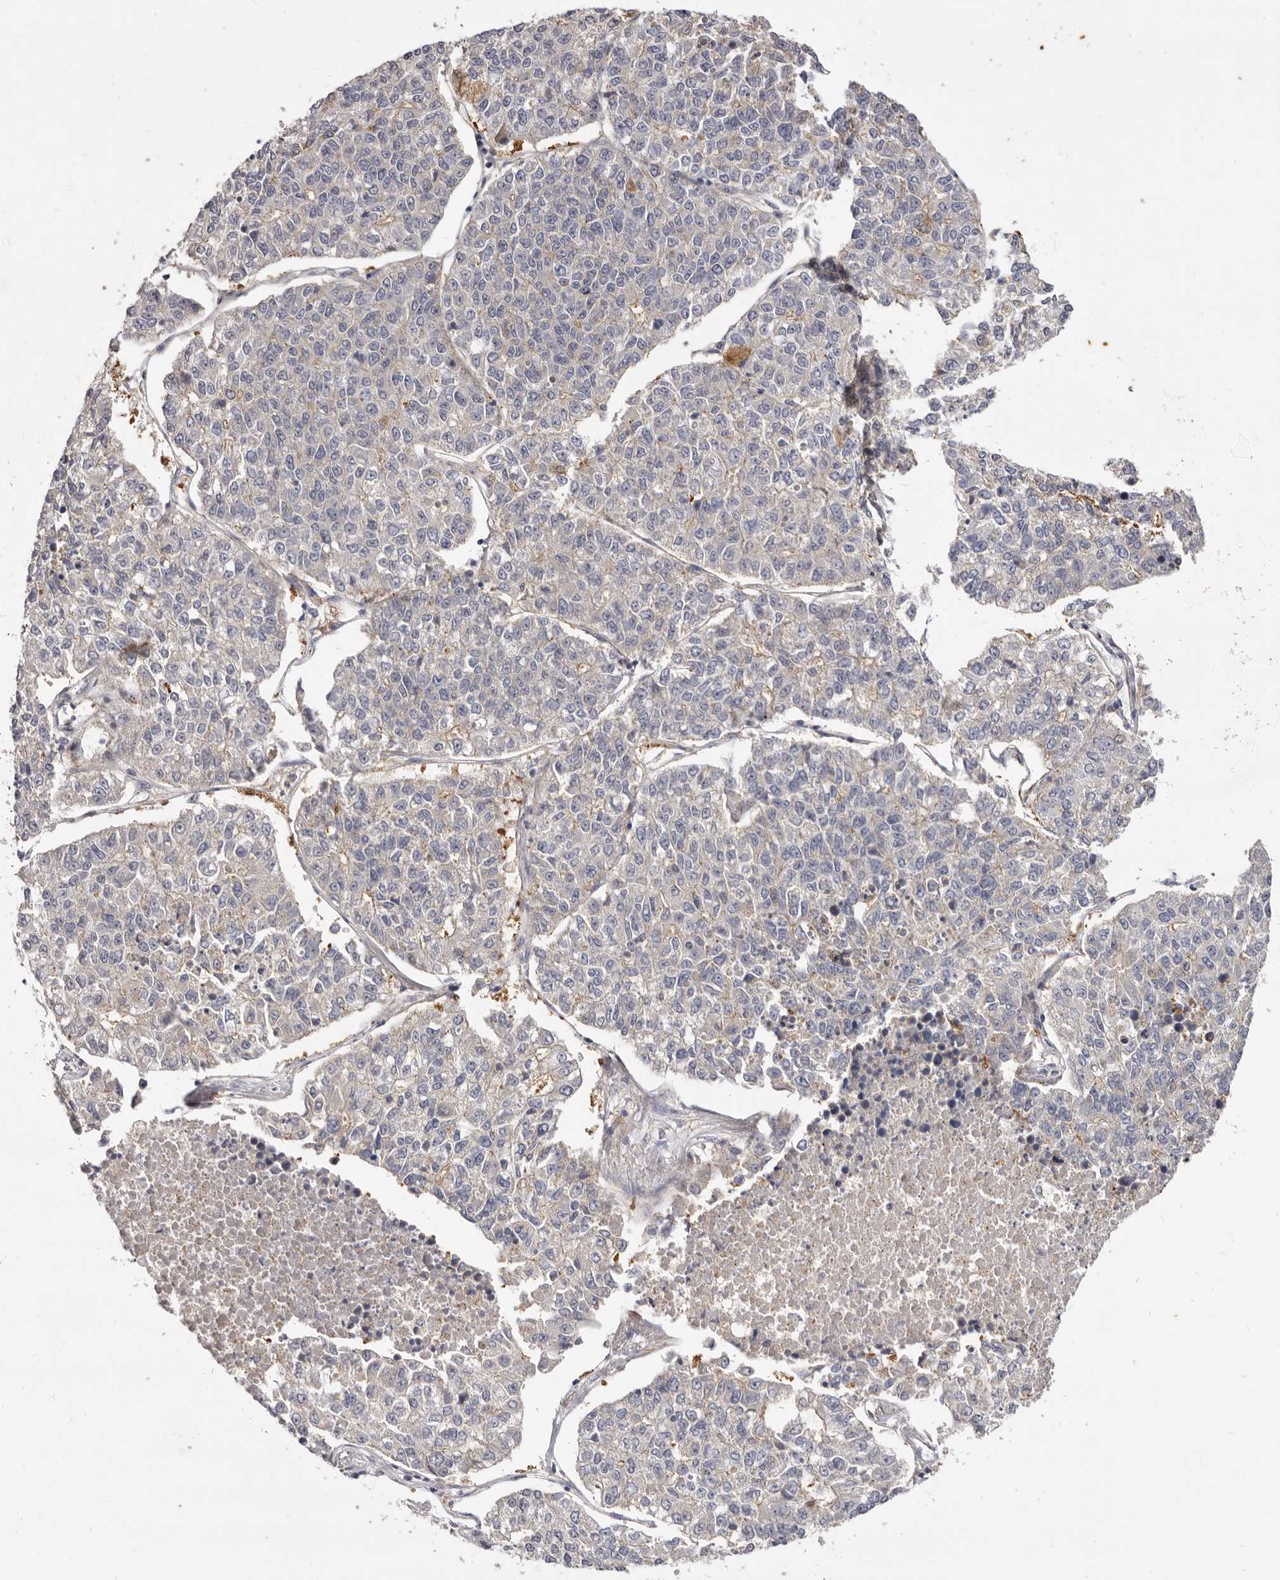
{"staining": {"intensity": "negative", "quantity": "none", "location": "none"}, "tissue": "lung cancer", "cell_type": "Tumor cells", "image_type": "cancer", "snomed": [{"axis": "morphology", "description": "Adenocarcinoma, NOS"}, {"axis": "topography", "description": "Lung"}], "caption": "DAB immunohistochemical staining of lung cancer demonstrates no significant expression in tumor cells.", "gene": "ADAMTS20", "patient": {"sex": "male", "age": 49}}